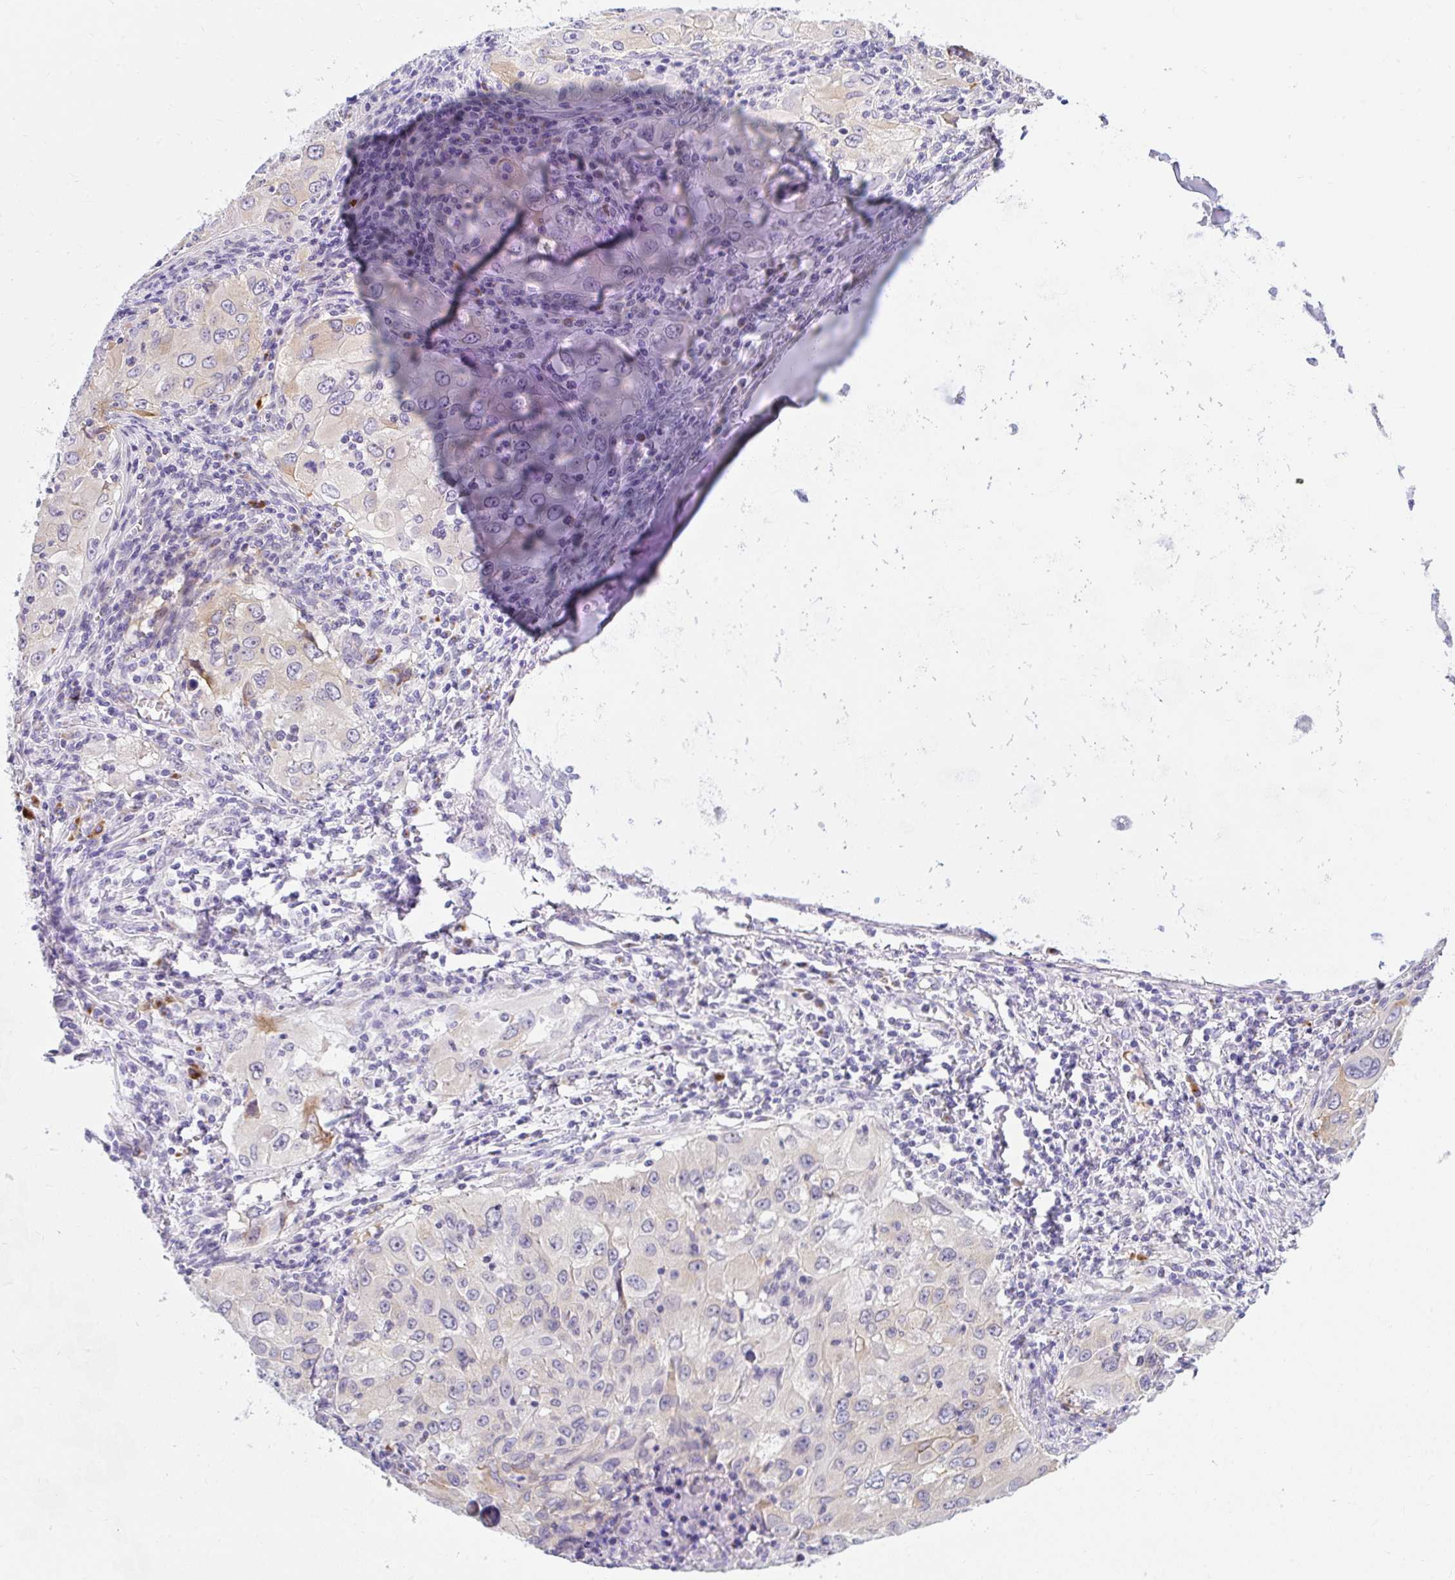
{"staining": {"intensity": "weak", "quantity": "25%-75%", "location": "cytoplasmic/membranous"}, "tissue": "lung cancer", "cell_type": "Tumor cells", "image_type": "cancer", "snomed": [{"axis": "morphology", "description": "Adenocarcinoma, NOS"}, {"axis": "morphology", "description": "Adenocarcinoma, metastatic, NOS"}, {"axis": "topography", "description": "Lymph node"}, {"axis": "topography", "description": "Lung"}], "caption": "Lung cancer (metastatic adenocarcinoma) stained with DAB immunohistochemistry reveals low levels of weak cytoplasmic/membranous staining in approximately 25%-75% of tumor cells.", "gene": "GOLGA8A", "patient": {"sex": "female", "age": 42}}